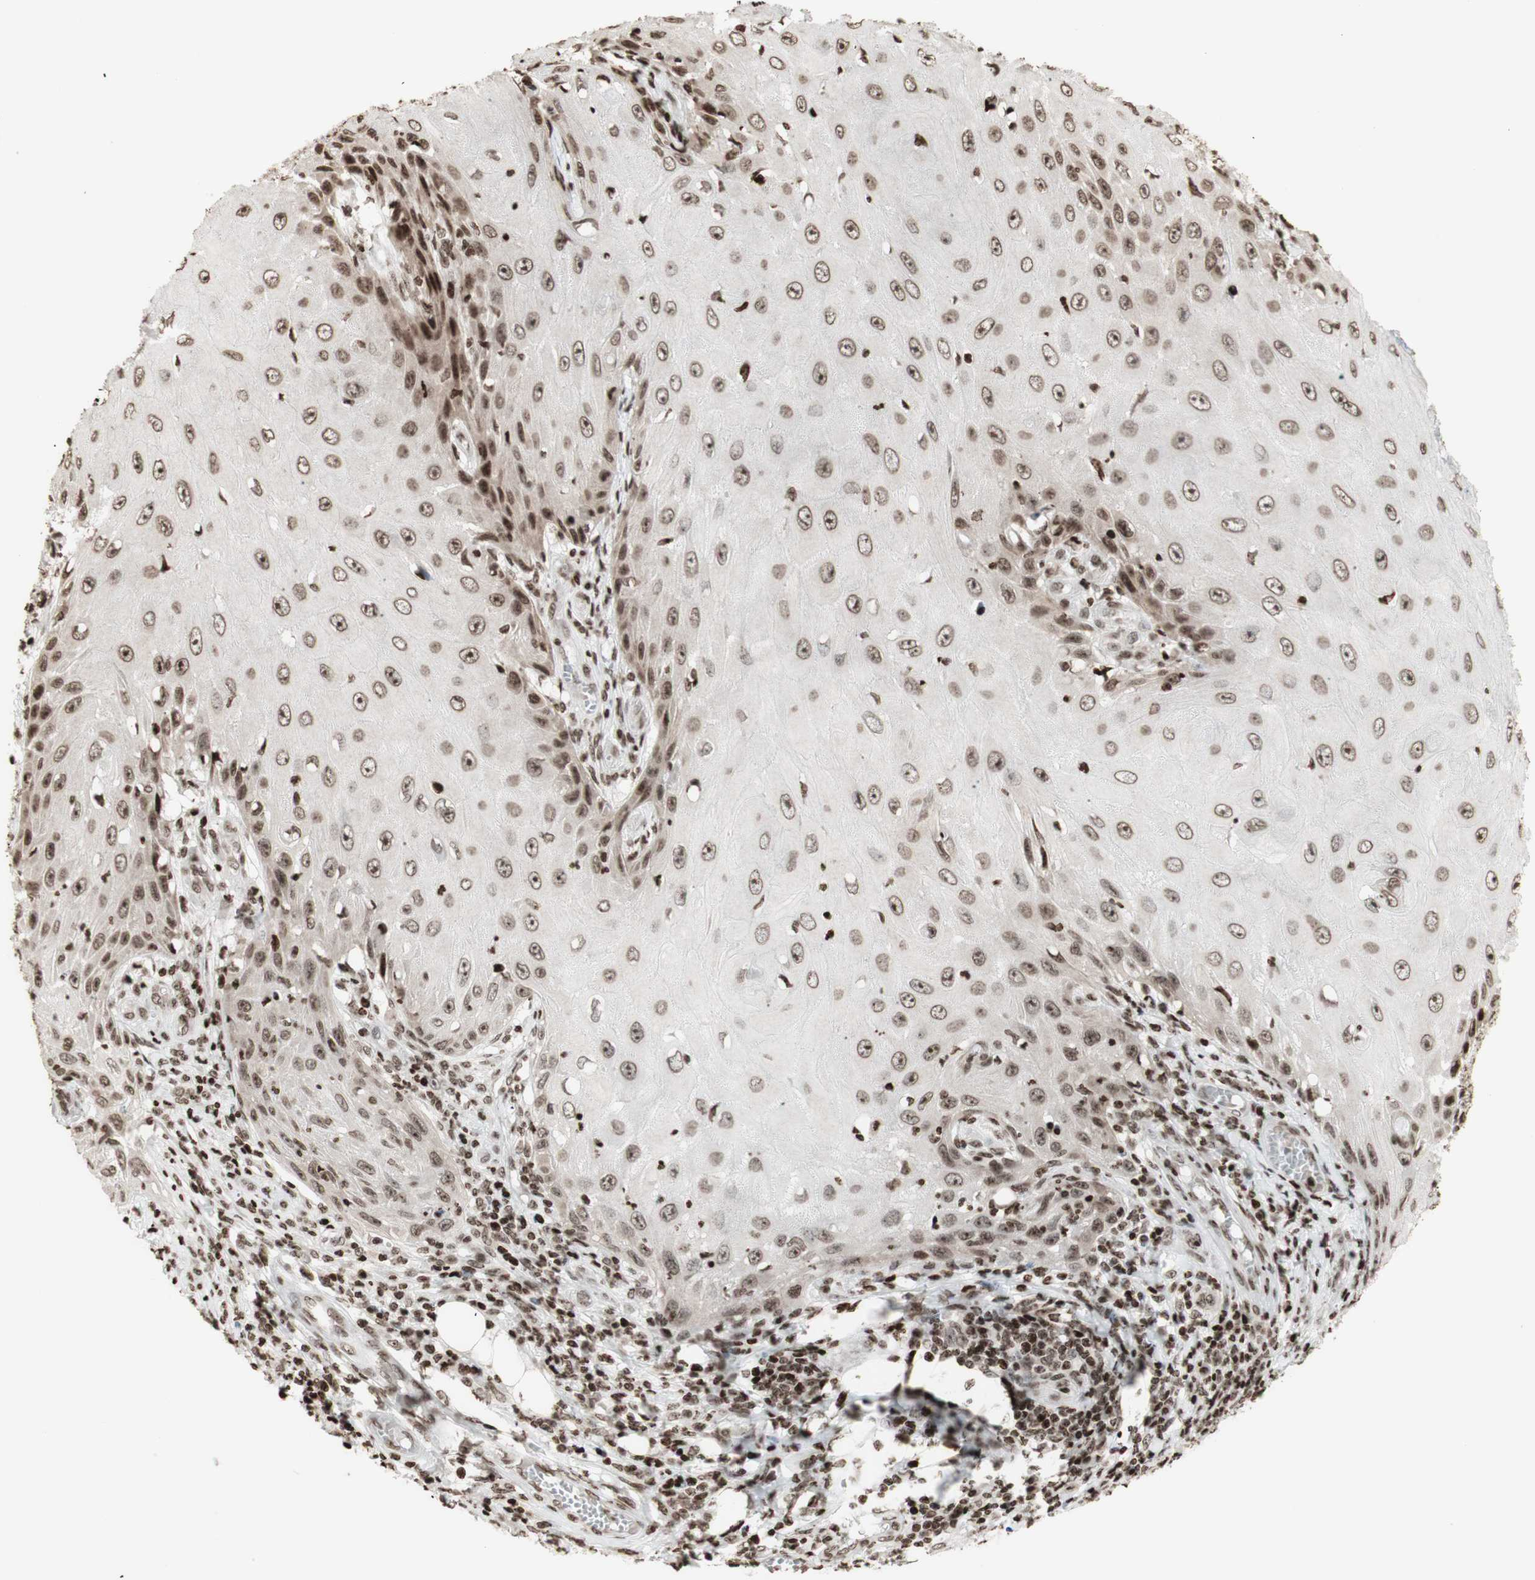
{"staining": {"intensity": "strong", "quantity": ">75%", "location": "nuclear"}, "tissue": "skin cancer", "cell_type": "Tumor cells", "image_type": "cancer", "snomed": [{"axis": "morphology", "description": "Squamous cell carcinoma, NOS"}, {"axis": "topography", "description": "Skin"}], "caption": "Immunohistochemistry (IHC) micrograph of neoplastic tissue: skin cancer stained using IHC reveals high levels of strong protein expression localized specifically in the nuclear of tumor cells, appearing as a nuclear brown color.", "gene": "NCAPD2", "patient": {"sex": "female", "age": 73}}